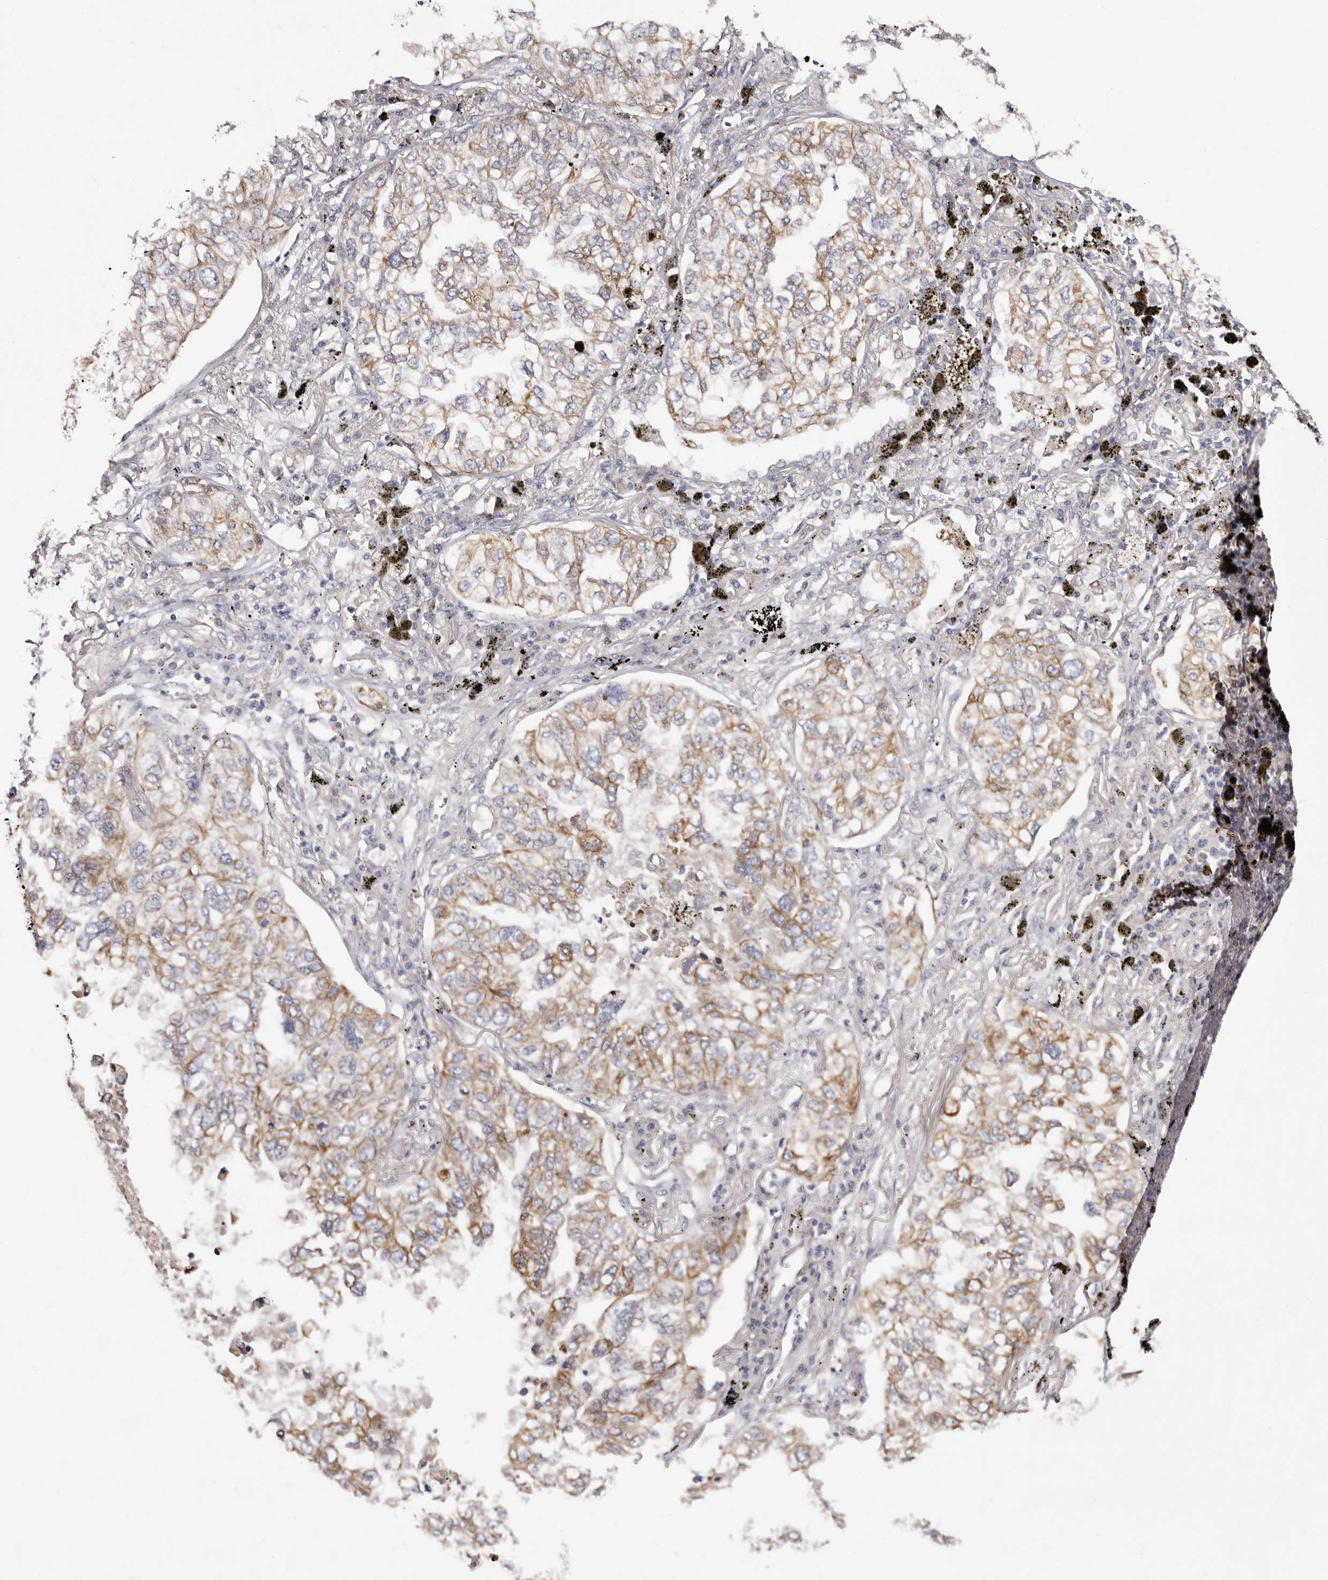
{"staining": {"intensity": "moderate", "quantity": ">75%", "location": "cytoplasmic/membranous"}, "tissue": "lung cancer", "cell_type": "Tumor cells", "image_type": "cancer", "snomed": [{"axis": "morphology", "description": "Adenocarcinoma, NOS"}, {"axis": "topography", "description": "Lung"}], "caption": "Lung adenocarcinoma stained for a protein (brown) displays moderate cytoplasmic/membranous positive expression in approximately >75% of tumor cells.", "gene": "STK16", "patient": {"sex": "male", "age": 65}}